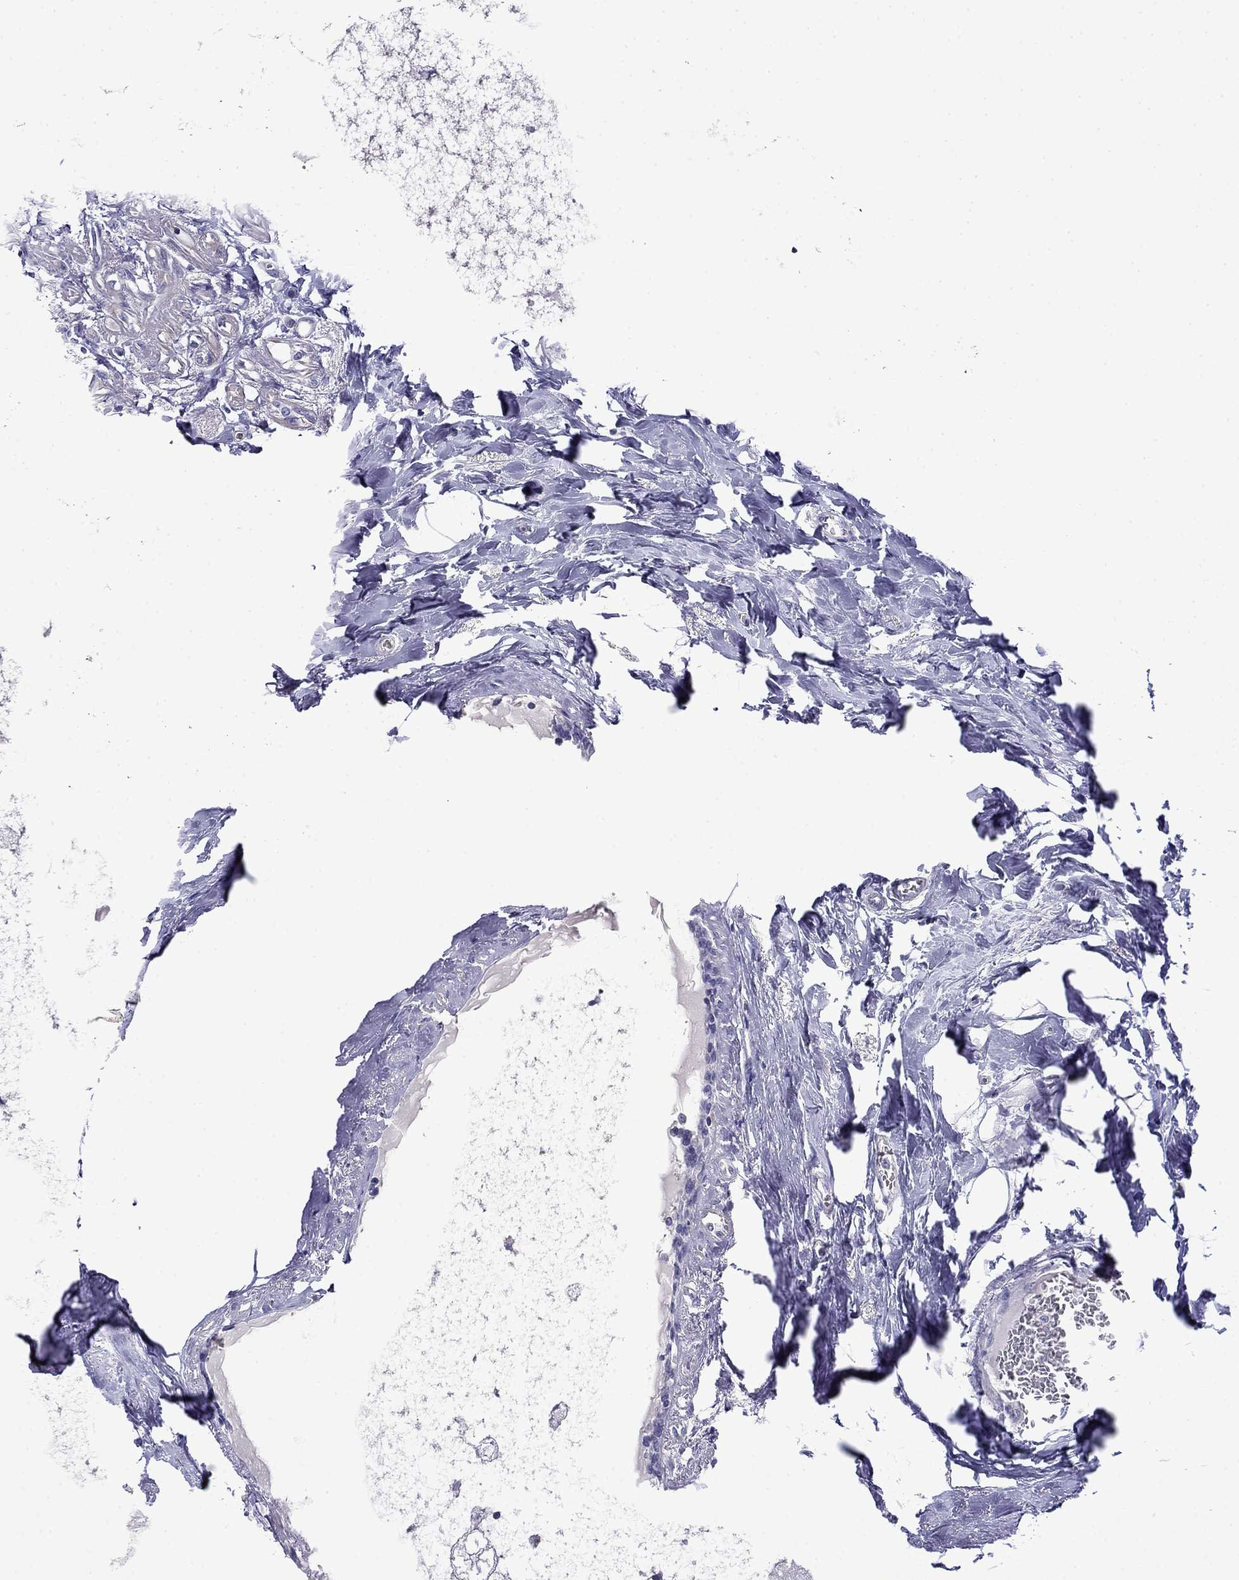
{"staining": {"intensity": "negative", "quantity": "none", "location": "none"}, "tissue": "breast cancer", "cell_type": "Tumor cells", "image_type": "cancer", "snomed": [{"axis": "morphology", "description": "Duct carcinoma"}, {"axis": "topography", "description": "Breast"}], "caption": "Immunohistochemistry (IHC) histopathology image of neoplastic tissue: human invasive ductal carcinoma (breast) stained with DAB reveals no significant protein staining in tumor cells.", "gene": "PRR18", "patient": {"sex": "female", "age": 83}}